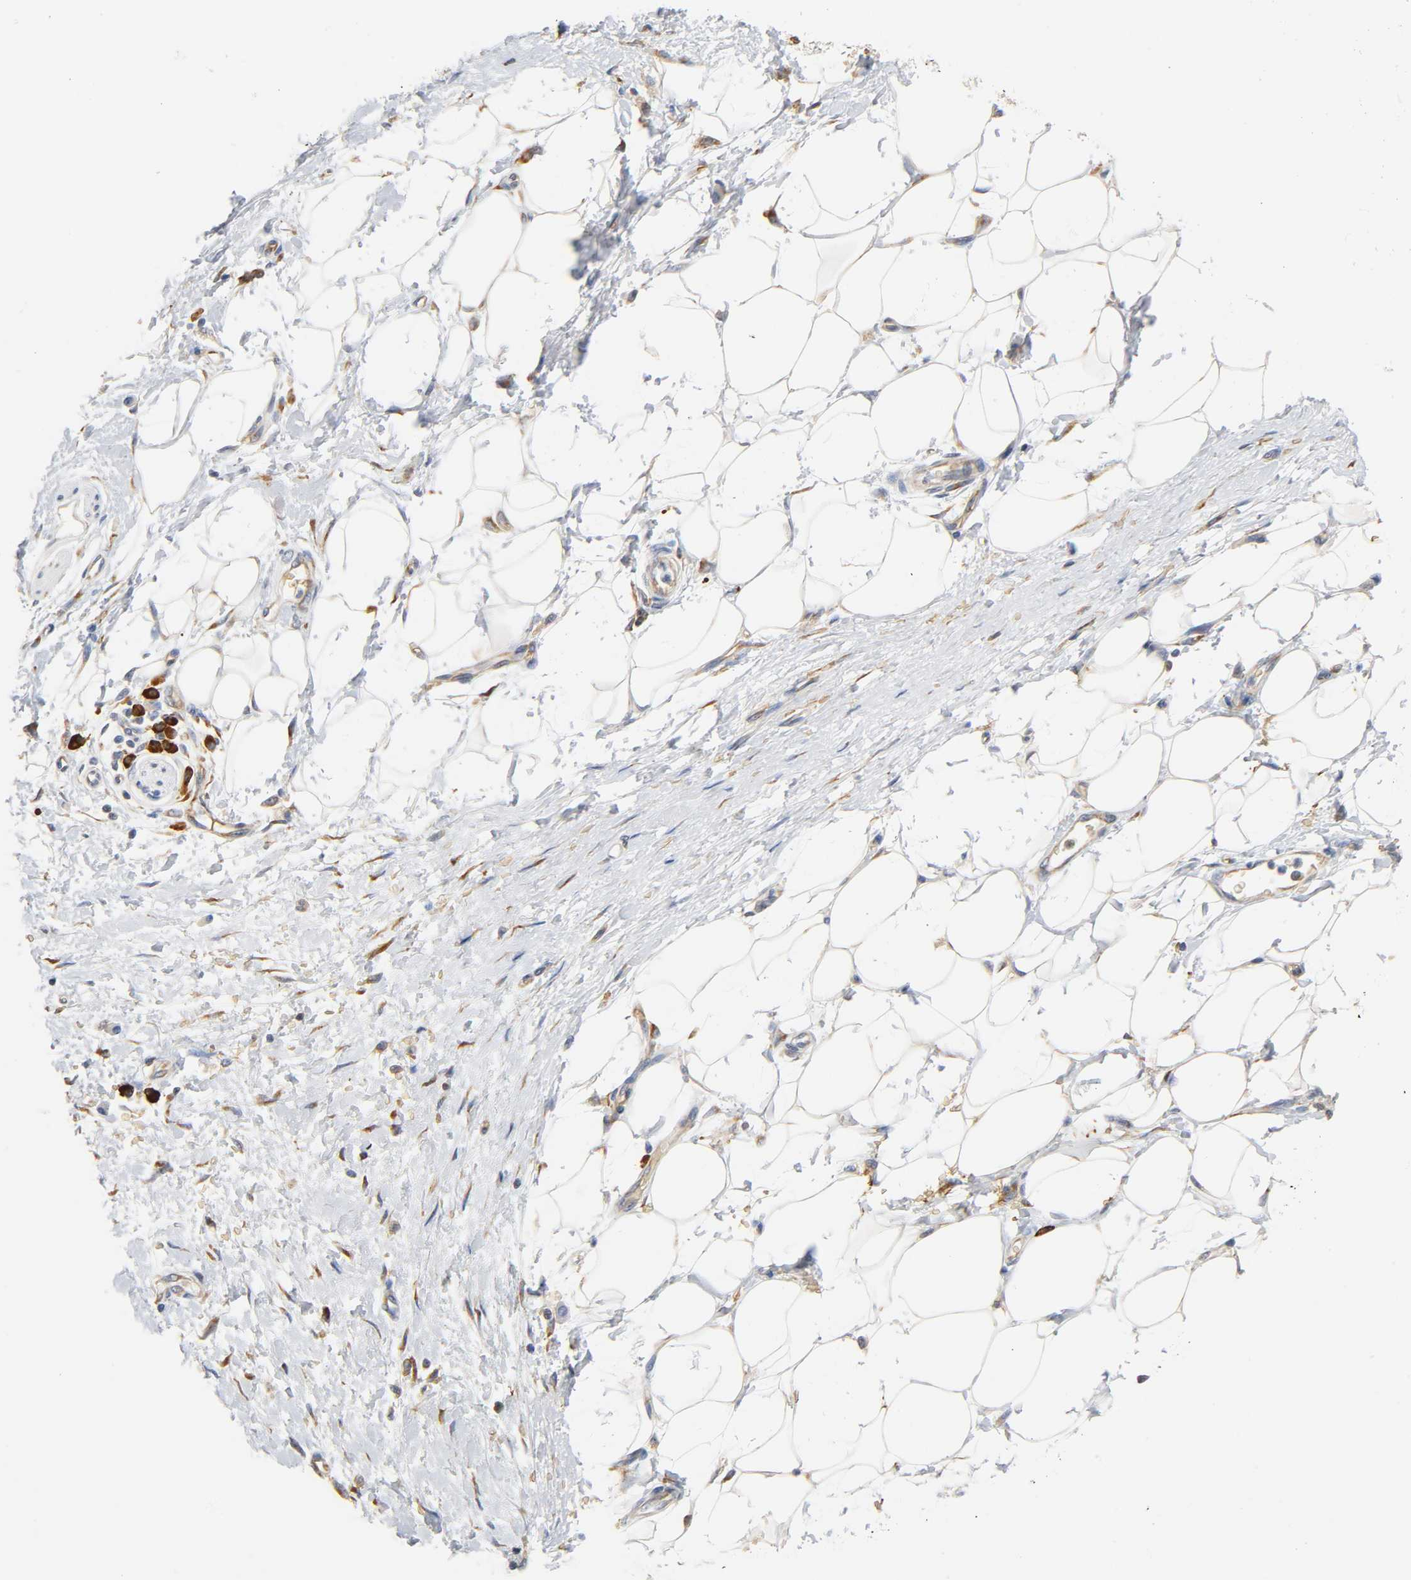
{"staining": {"intensity": "weak", "quantity": "25%-75%", "location": "cytoplasmic/membranous"}, "tissue": "adipose tissue", "cell_type": "Adipocytes", "image_type": "normal", "snomed": [{"axis": "morphology", "description": "Normal tissue, NOS"}, {"axis": "morphology", "description": "Urothelial carcinoma, High grade"}, {"axis": "topography", "description": "Vascular tissue"}, {"axis": "topography", "description": "Urinary bladder"}], "caption": "Immunohistochemical staining of unremarkable adipose tissue demonstrates 25%-75% levels of weak cytoplasmic/membranous protein positivity in about 25%-75% of adipocytes.", "gene": "UCKL1", "patient": {"sex": "female", "age": 56}}